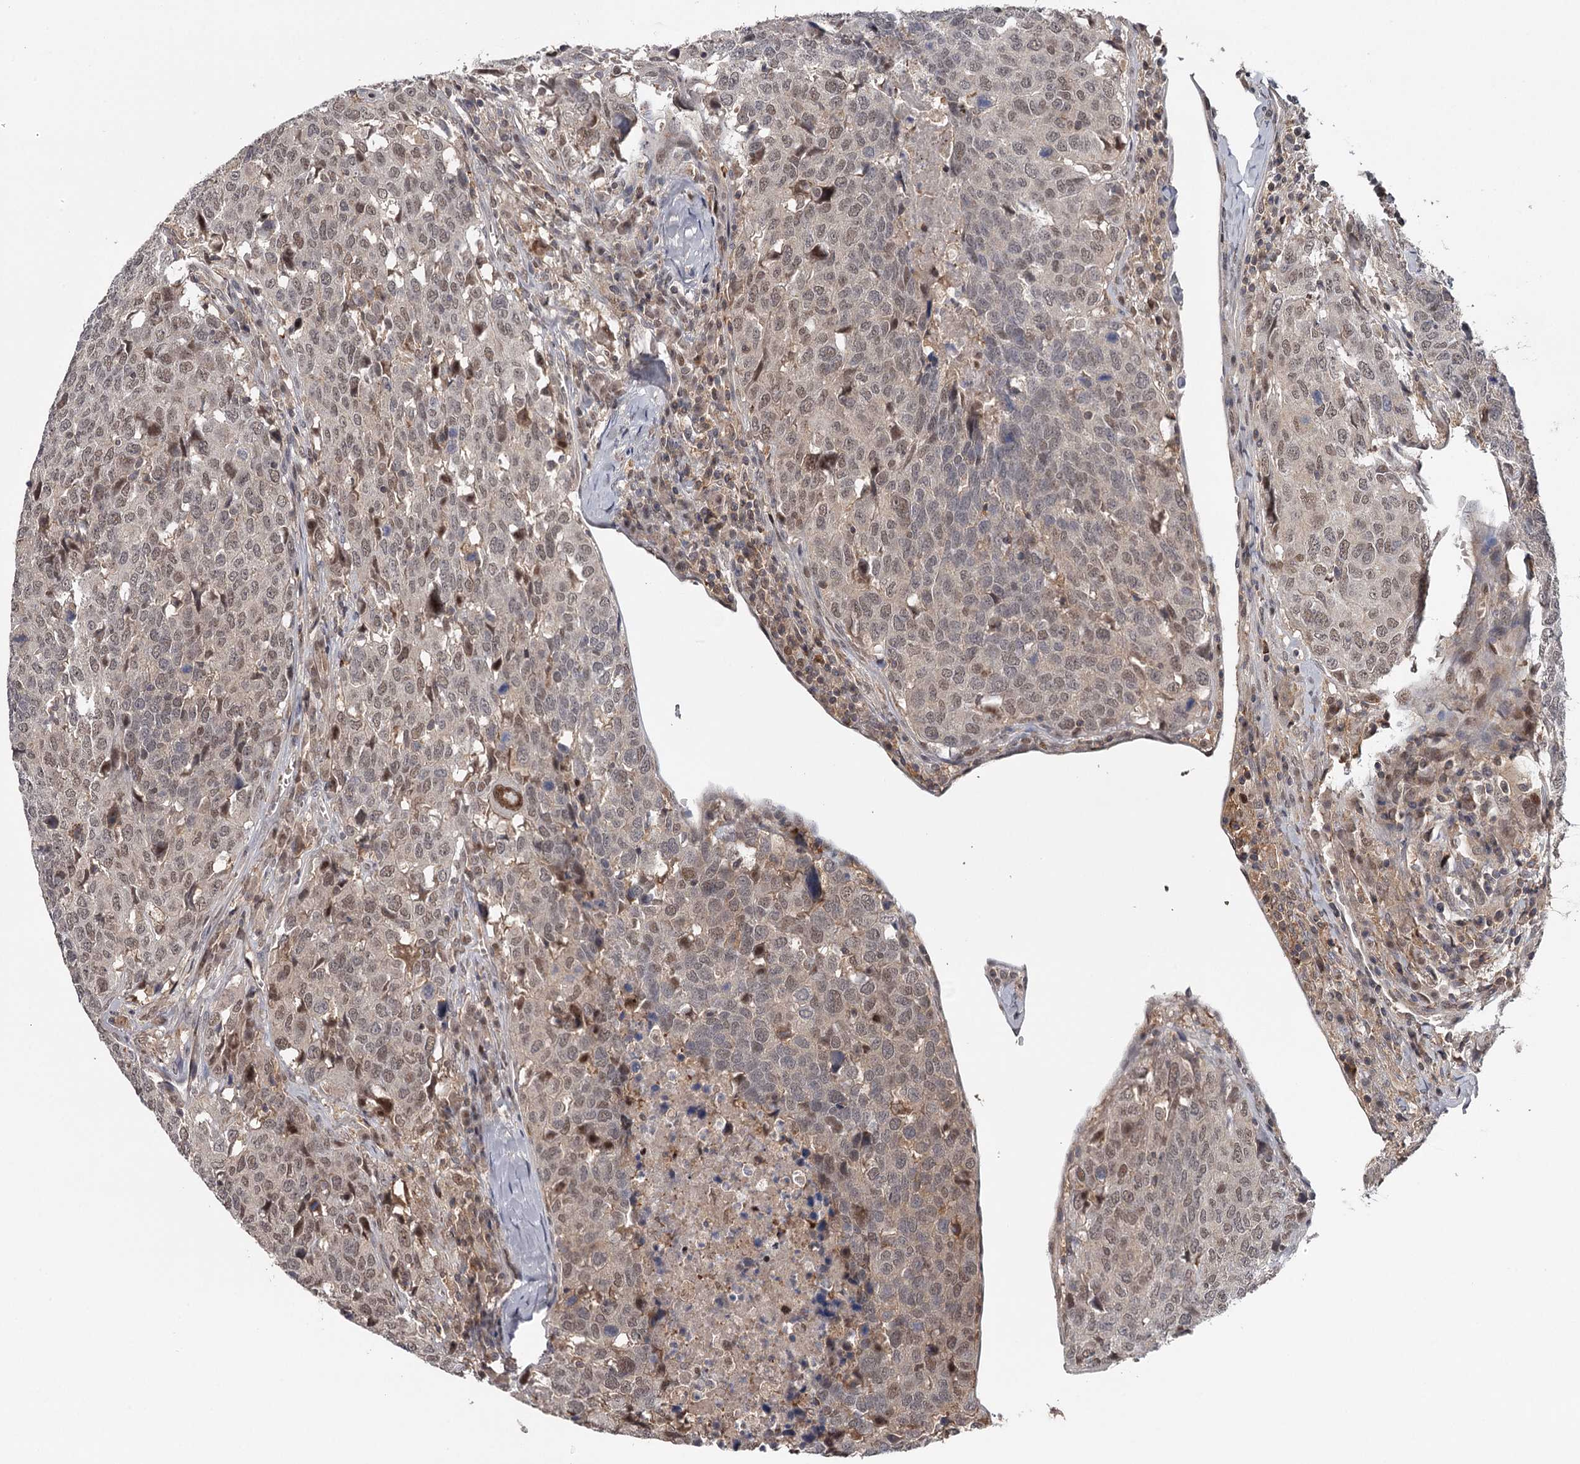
{"staining": {"intensity": "moderate", "quantity": "<25%", "location": "nuclear"}, "tissue": "head and neck cancer", "cell_type": "Tumor cells", "image_type": "cancer", "snomed": [{"axis": "morphology", "description": "Squamous cell carcinoma, NOS"}, {"axis": "topography", "description": "Head-Neck"}], "caption": "Immunohistochemical staining of squamous cell carcinoma (head and neck) reveals moderate nuclear protein positivity in approximately <25% of tumor cells. Using DAB (3,3'-diaminobenzidine) (brown) and hematoxylin (blue) stains, captured at high magnification using brightfield microscopy.", "gene": "GTSF1", "patient": {"sex": "male", "age": 66}}